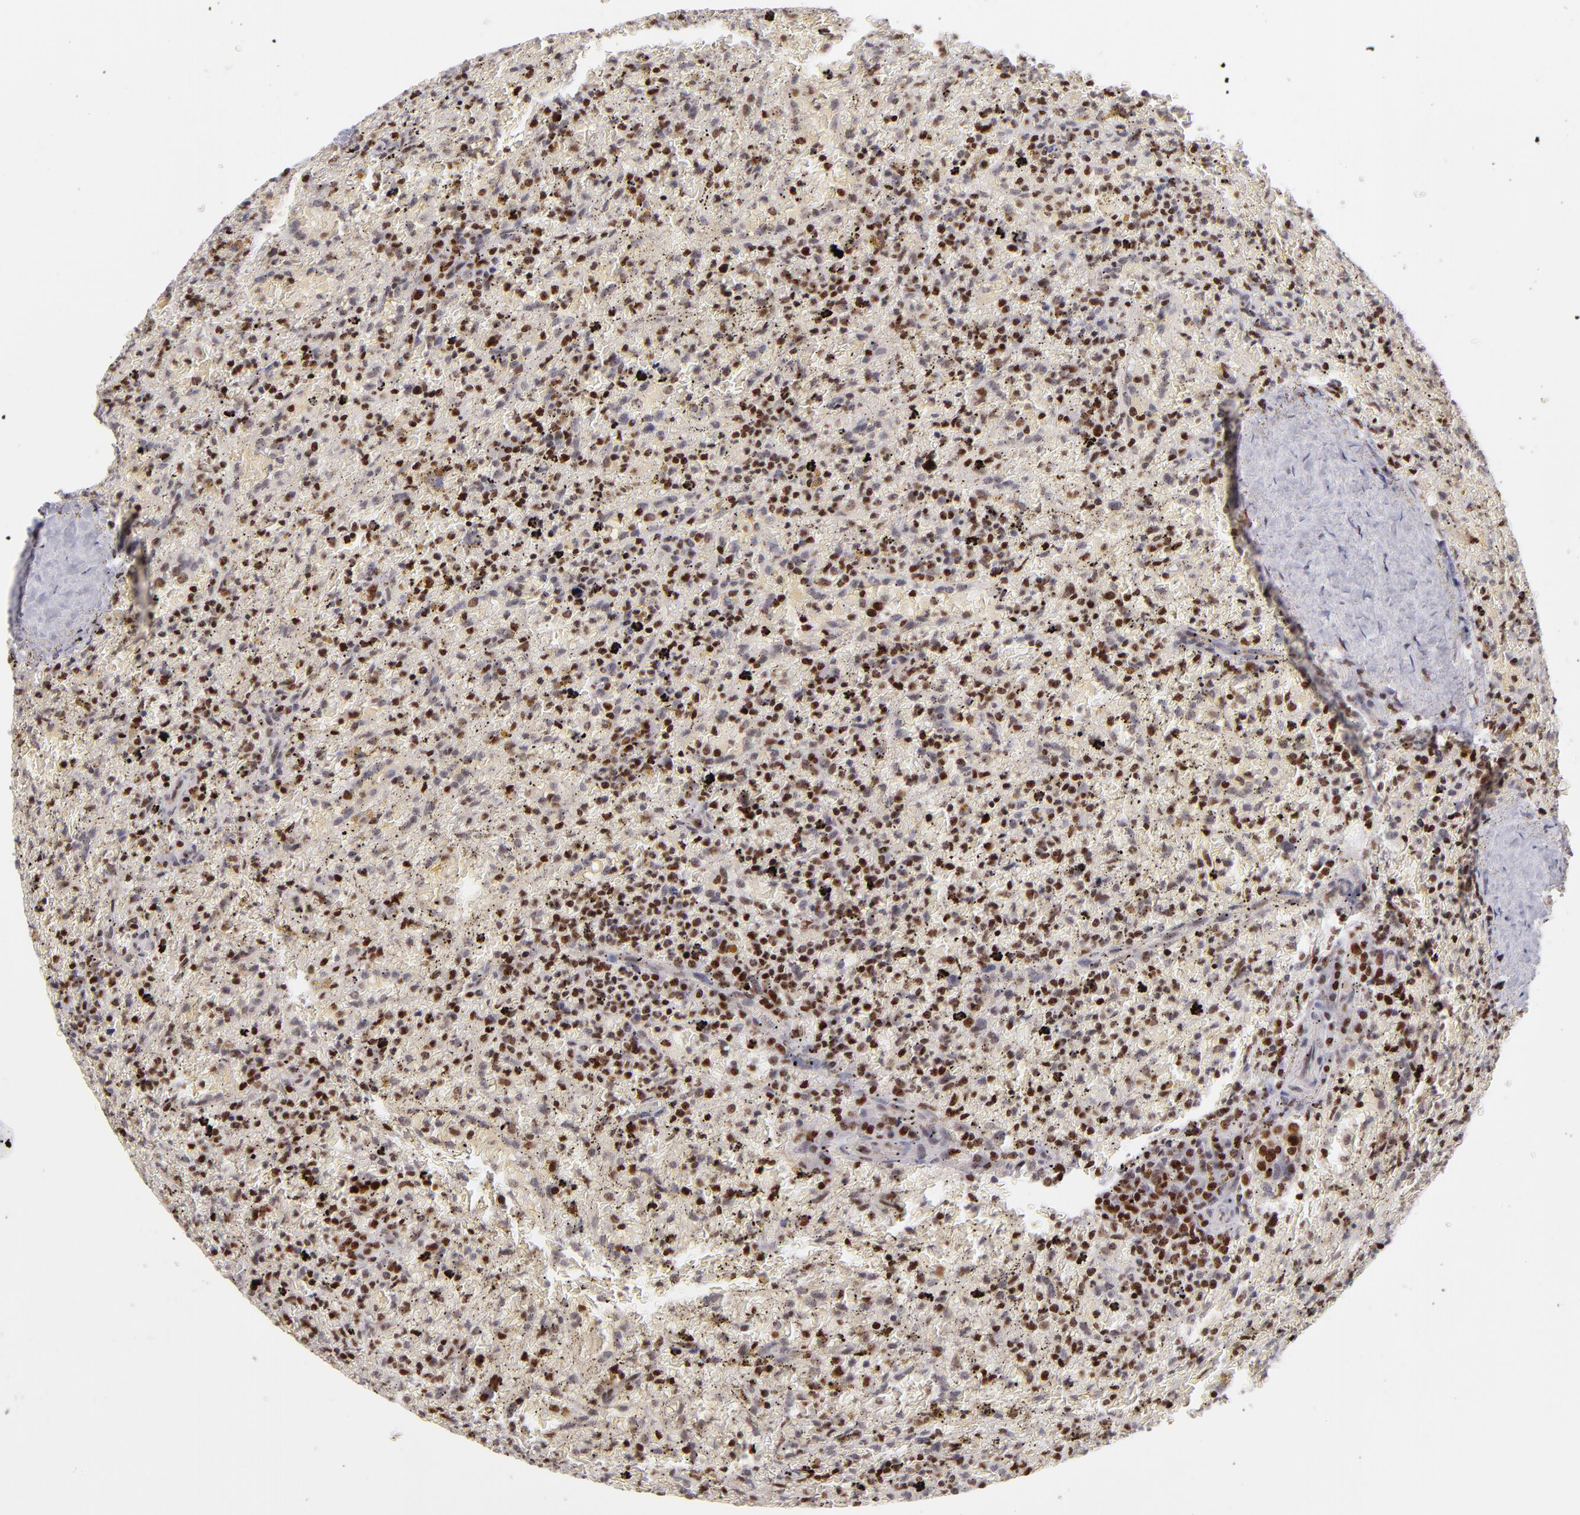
{"staining": {"intensity": "strong", "quantity": "25%-75%", "location": "nuclear"}, "tissue": "lymphoma", "cell_type": "Tumor cells", "image_type": "cancer", "snomed": [{"axis": "morphology", "description": "Malignant lymphoma, non-Hodgkin's type, High grade"}, {"axis": "topography", "description": "Spleen"}, {"axis": "topography", "description": "Lymph node"}], "caption": "This histopathology image shows immunohistochemistry staining of human lymphoma, with high strong nuclear staining in approximately 25%-75% of tumor cells.", "gene": "POLA1", "patient": {"sex": "female", "age": 70}}